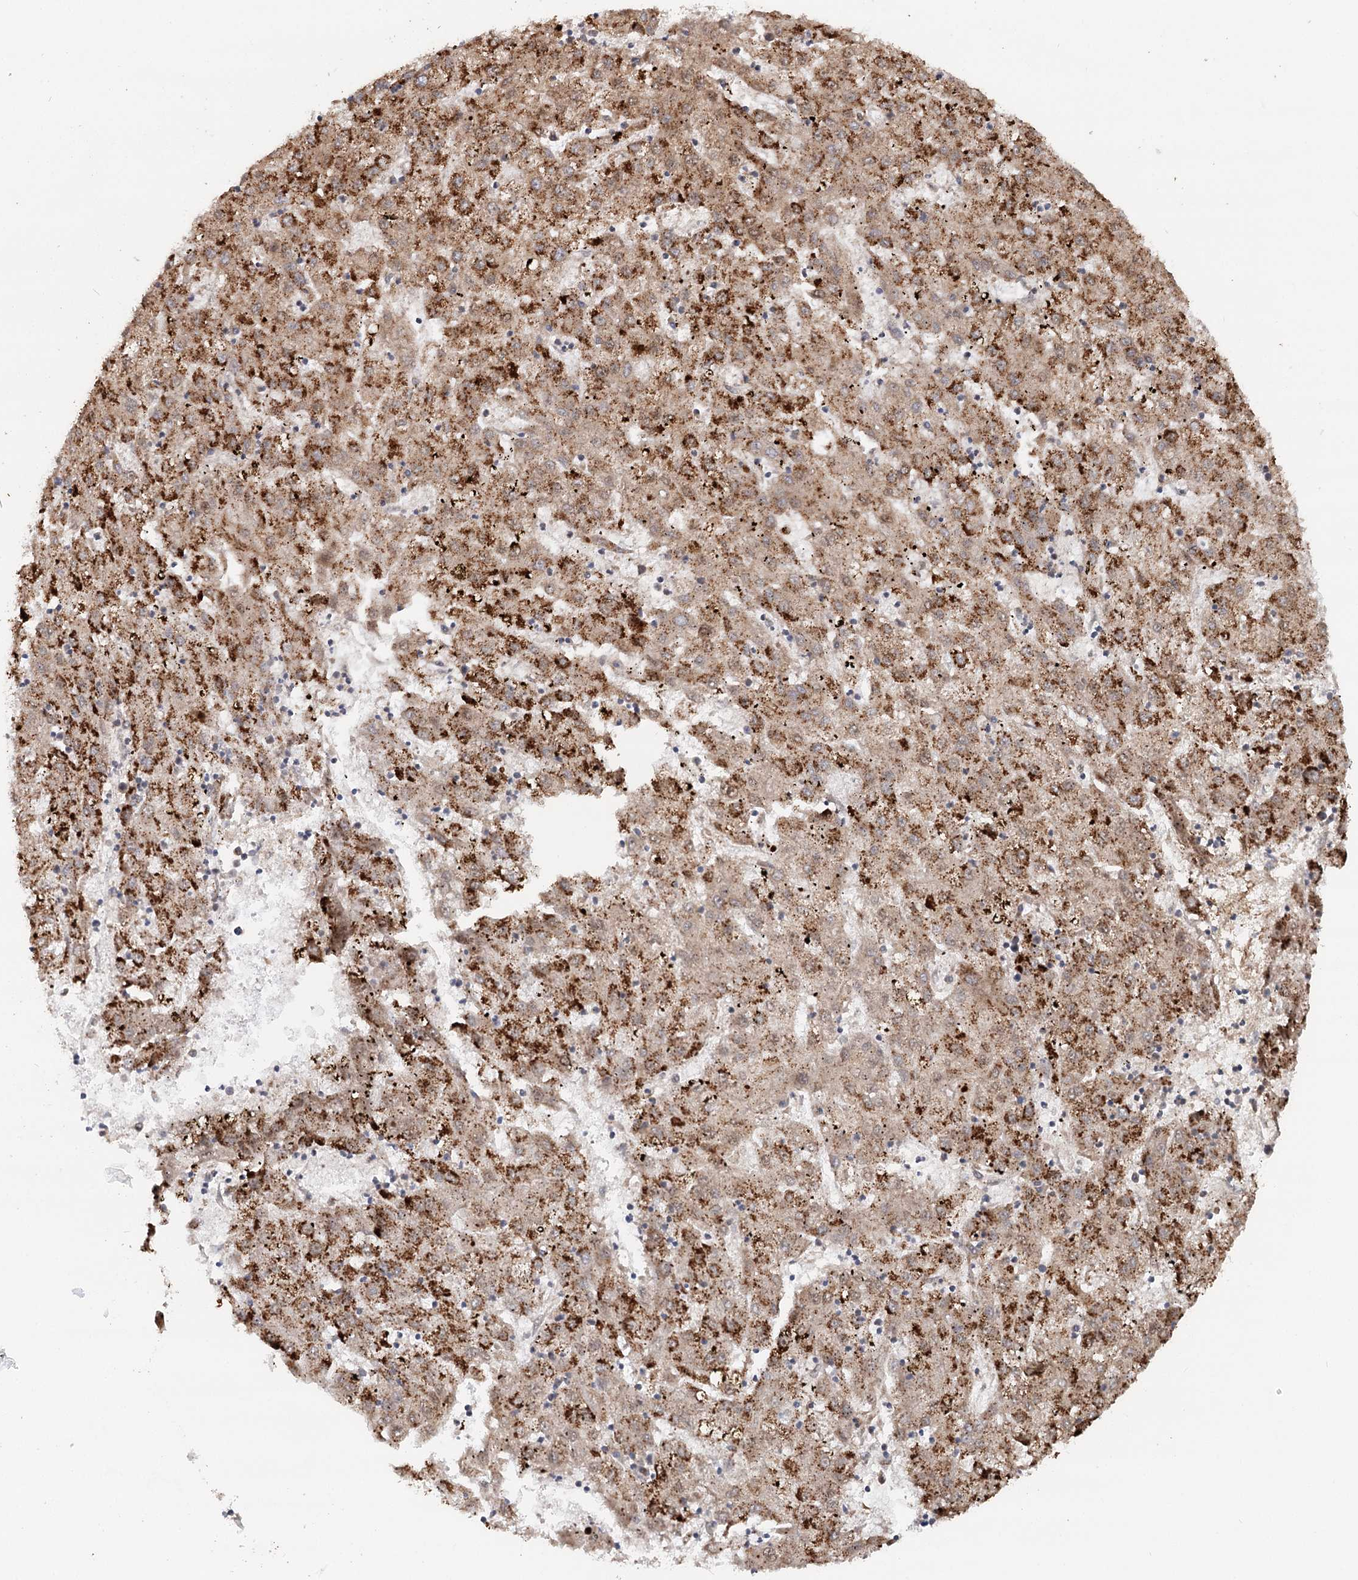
{"staining": {"intensity": "strong", "quantity": ">75%", "location": "cytoplasmic/membranous"}, "tissue": "liver cancer", "cell_type": "Tumor cells", "image_type": "cancer", "snomed": [{"axis": "morphology", "description": "Carcinoma, Hepatocellular, NOS"}, {"axis": "topography", "description": "Liver"}], "caption": "This image demonstrates liver cancer (hepatocellular carcinoma) stained with IHC to label a protein in brown. The cytoplasmic/membranous of tumor cells show strong positivity for the protein. Nuclei are counter-stained blue.", "gene": "RNF111", "patient": {"sex": "male", "age": 72}}